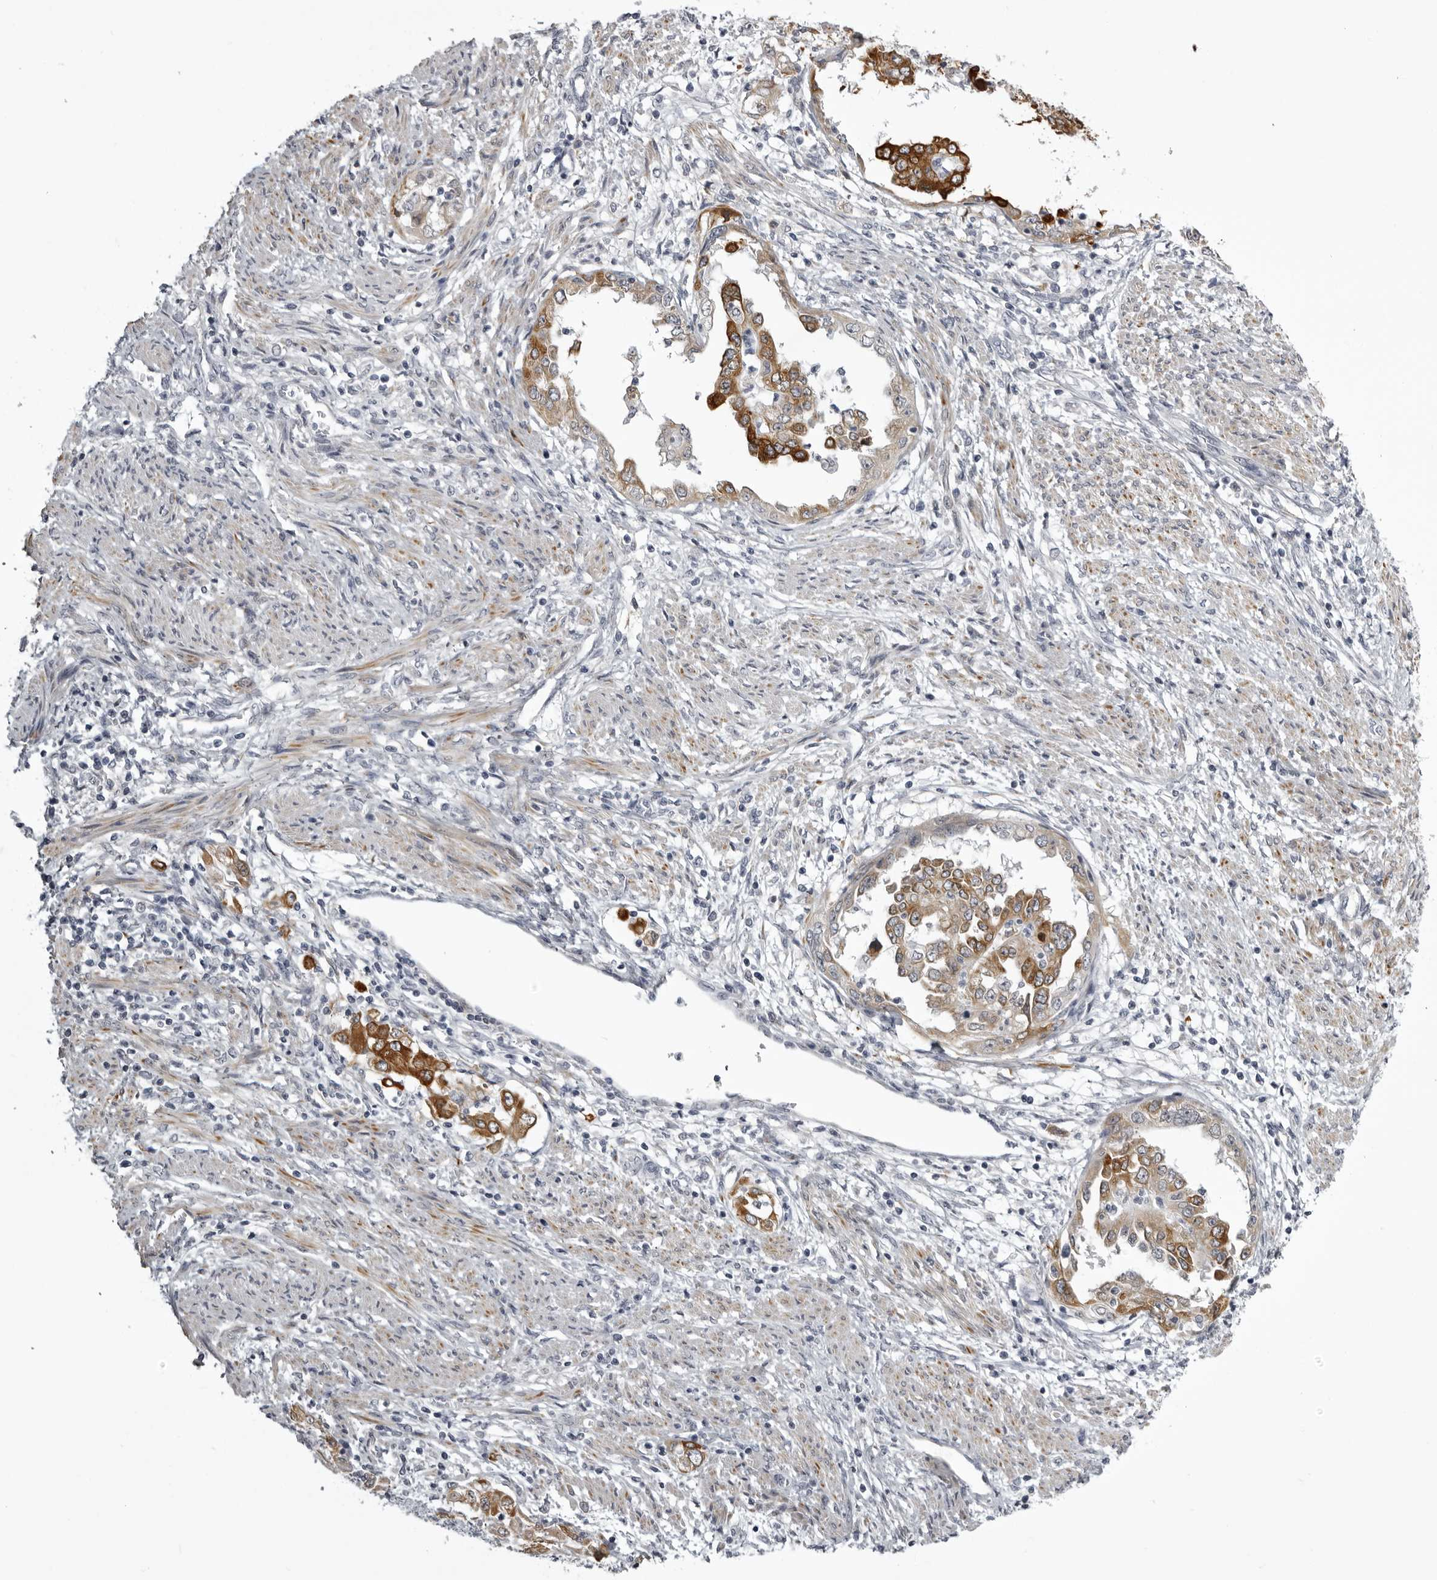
{"staining": {"intensity": "strong", "quantity": "<25%", "location": "cytoplasmic/membranous"}, "tissue": "endometrial cancer", "cell_type": "Tumor cells", "image_type": "cancer", "snomed": [{"axis": "morphology", "description": "Adenocarcinoma, NOS"}, {"axis": "topography", "description": "Endometrium"}], "caption": "This is an image of immunohistochemistry staining of endometrial cancer (adenocarcinoma), which shows strong expression in the cytoplasmic/membranous of tumor cells.", "gene": "NCEH1", "patient": {"sex": "female", "age": 85}}